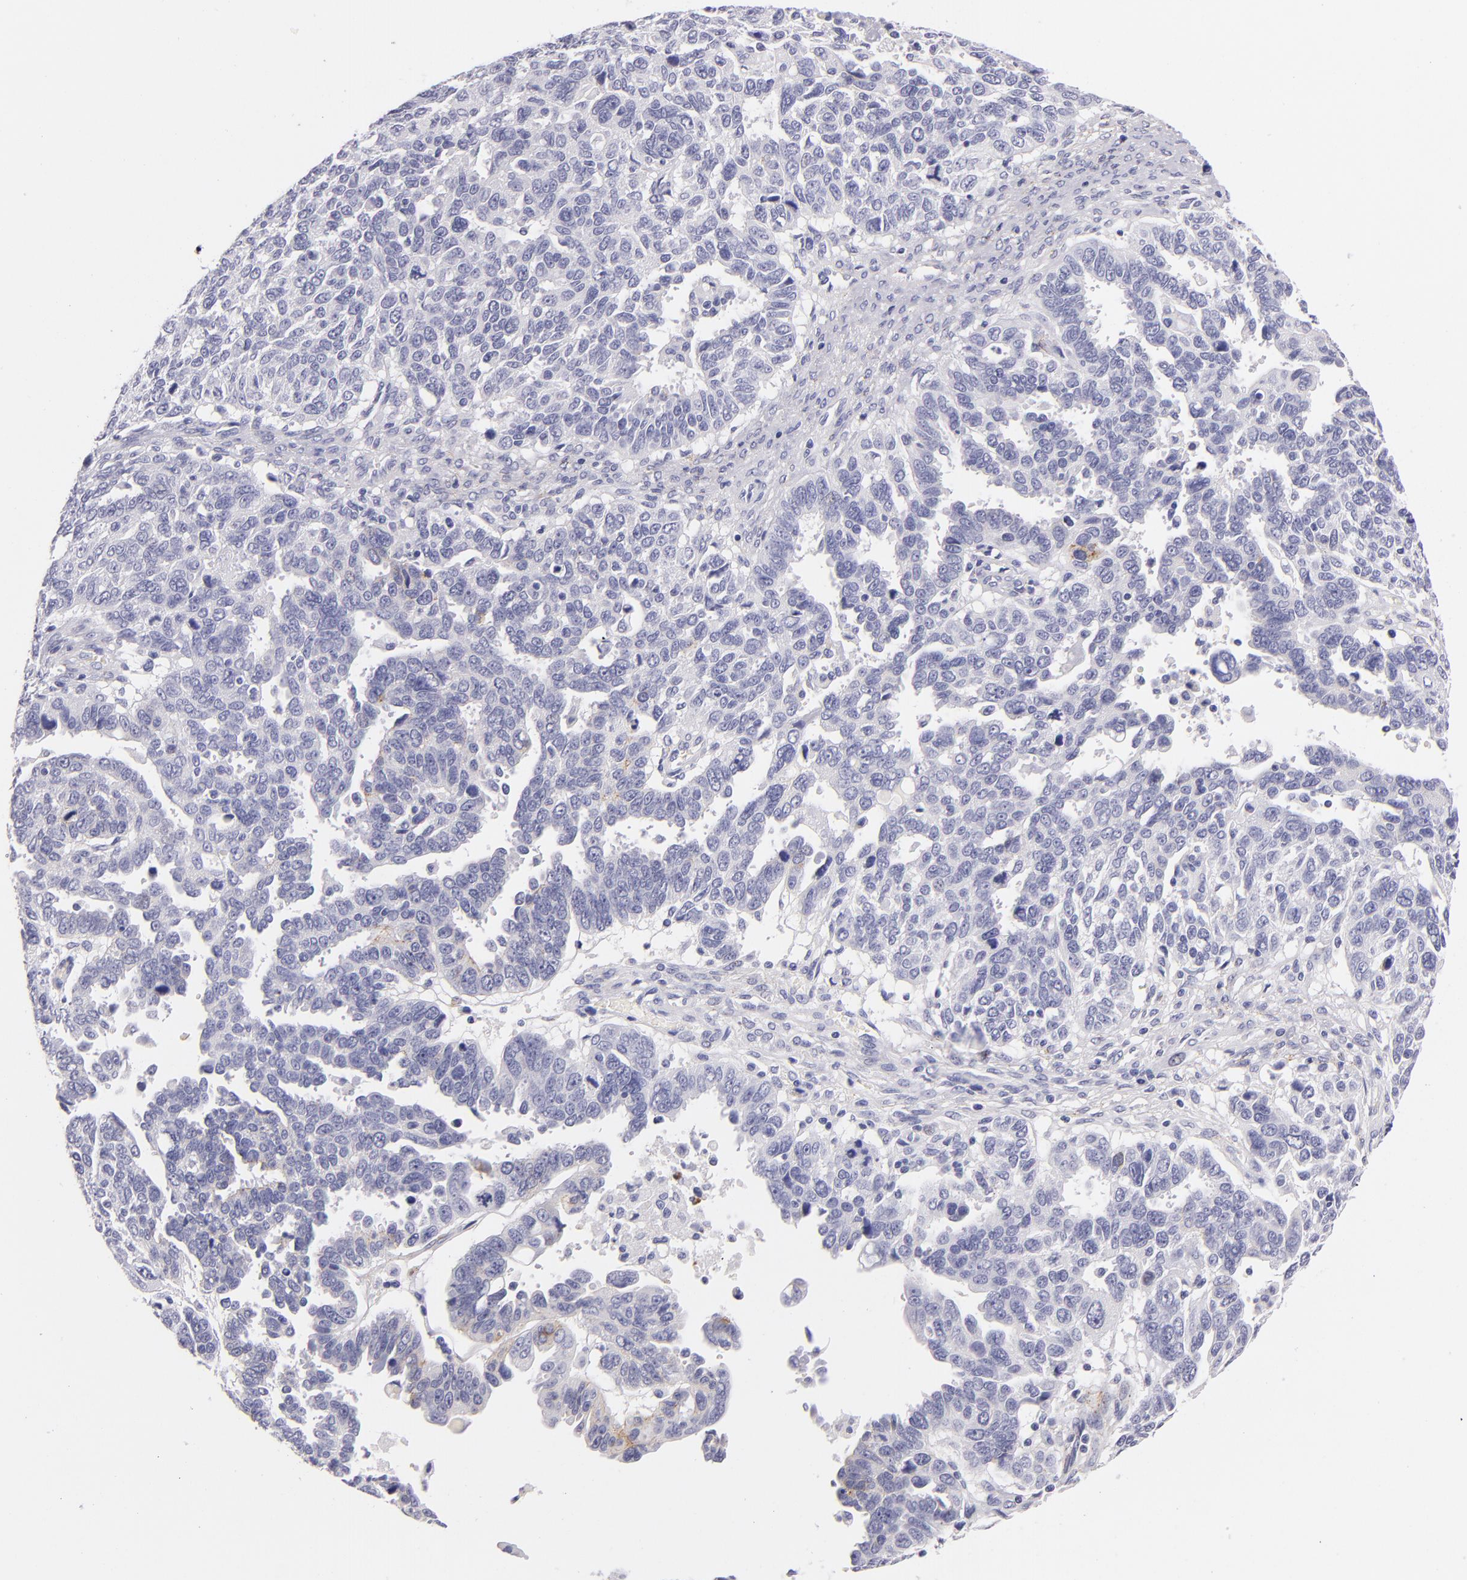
{"staining": {"intensity": "weak", "quantity": "<25%", "location": "cytoplasmic/membranous"}, "tissue": "ovarian cancer", "cell_type": "Tumor cells", "image_type": "cancer", "snomed": [{"axis": "morphology", "description": "Carcinoma, endometroid"}, {"axis": "morphology", "description": "Cystadenocarcinoma, serous, NOS"}, {"axis": "topography", "description": "Ovary"}], "caption": "A histopathology image of ovarian cancer stained for a protein exhibits no brown staining in tumor cells.", "gene": "CDH3", "patient": {"sex": "female", "age": 45}}